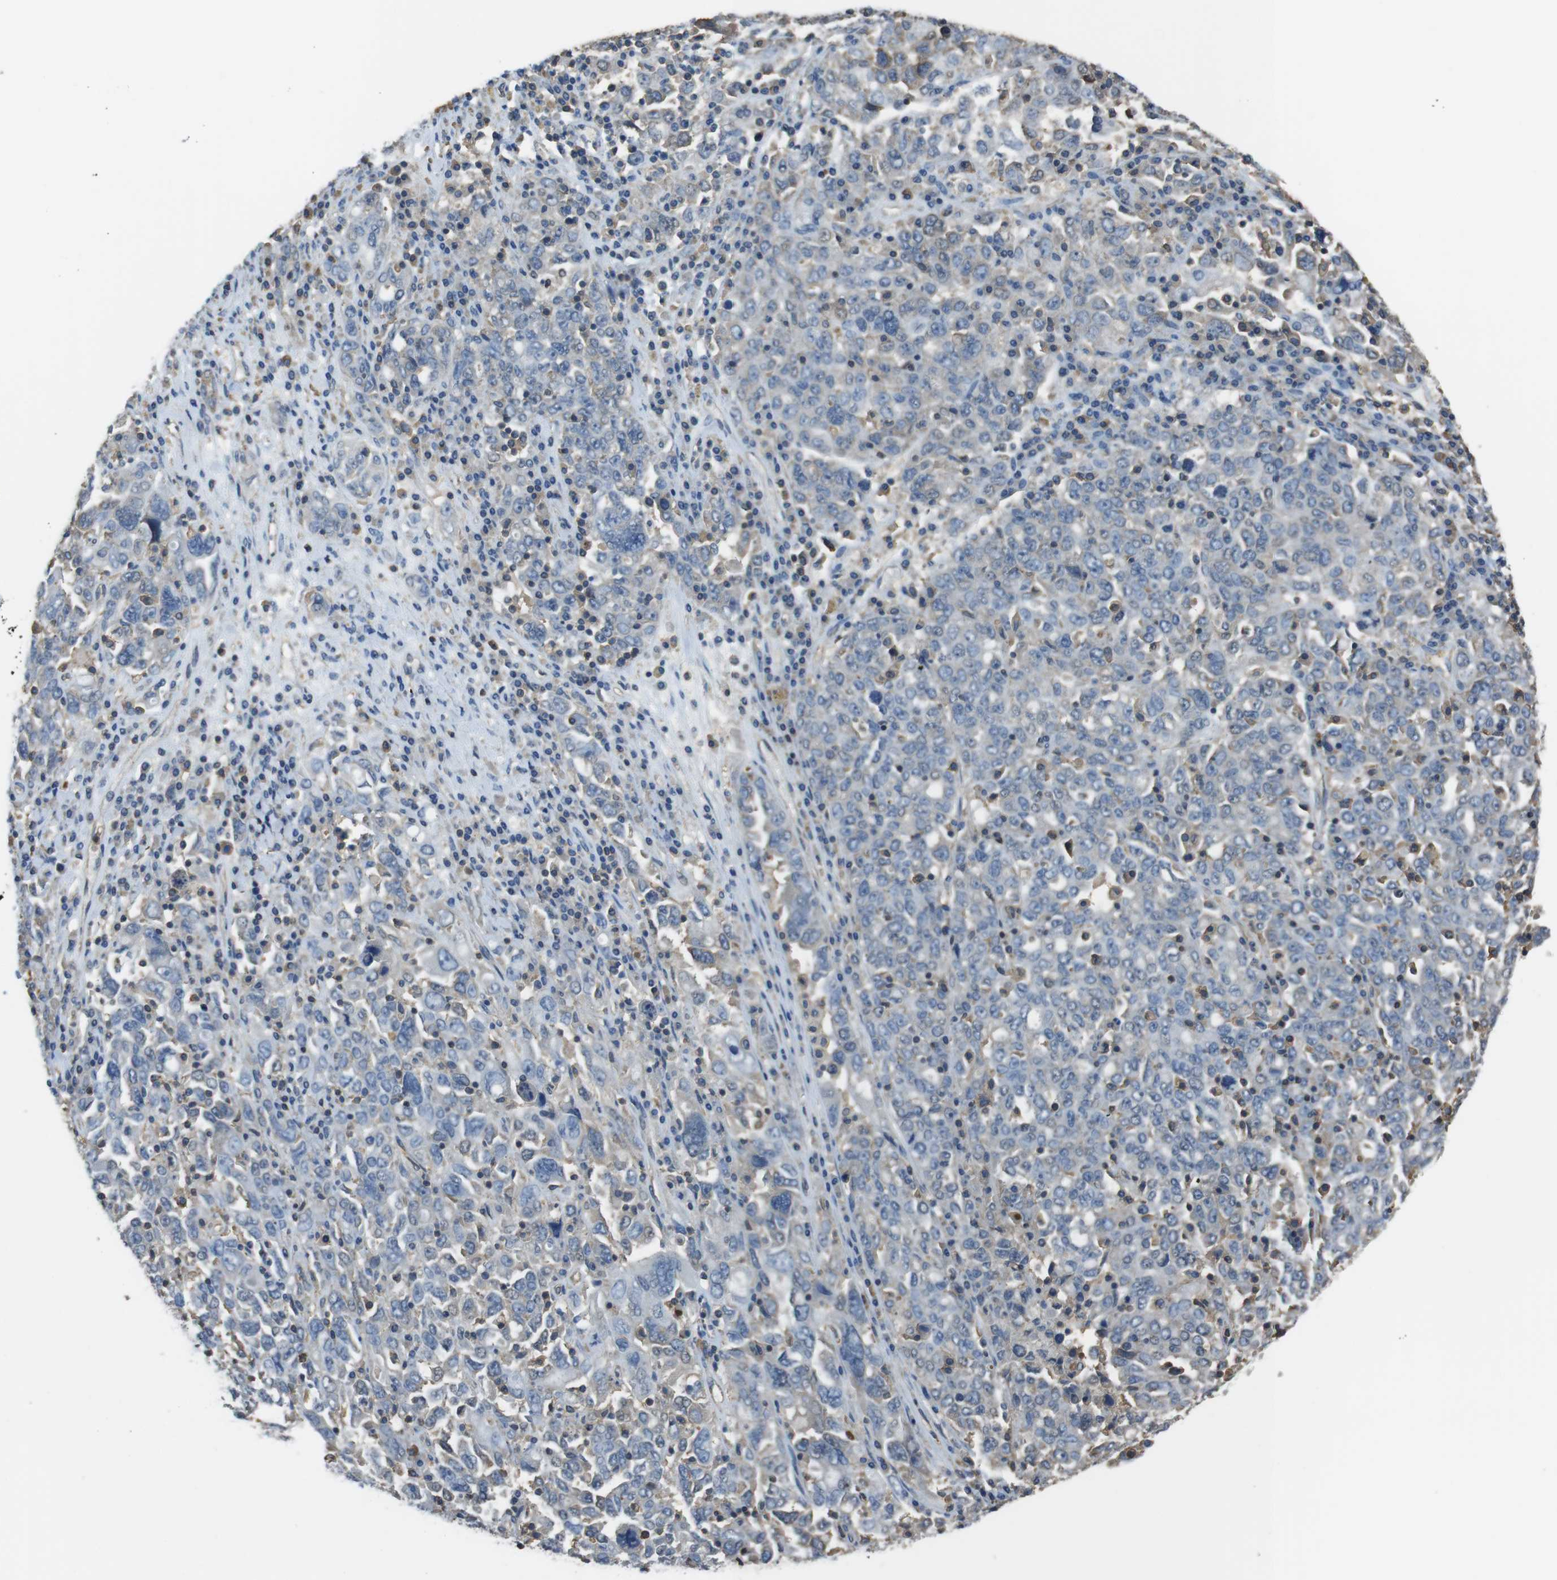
{"staining": {"intensity": "negative", "quantity": "none", "location": "none"}, "tissue": "ovarian cancer", "cell_type": "Tumor cells", "image_type": "cancer", "snomed": [{"axis": "morphology", "description": "Carcinoma, endometroid"}, {"axis": "topography", "description": "Ovary"}], "caption": "Immunohistochemical staining of human ovarian cancer (endometroid carcinoma) displays no significant positivity in tumor cells.", "gene": "FCAR", "patient": {"sex": "female", "age": 62}}